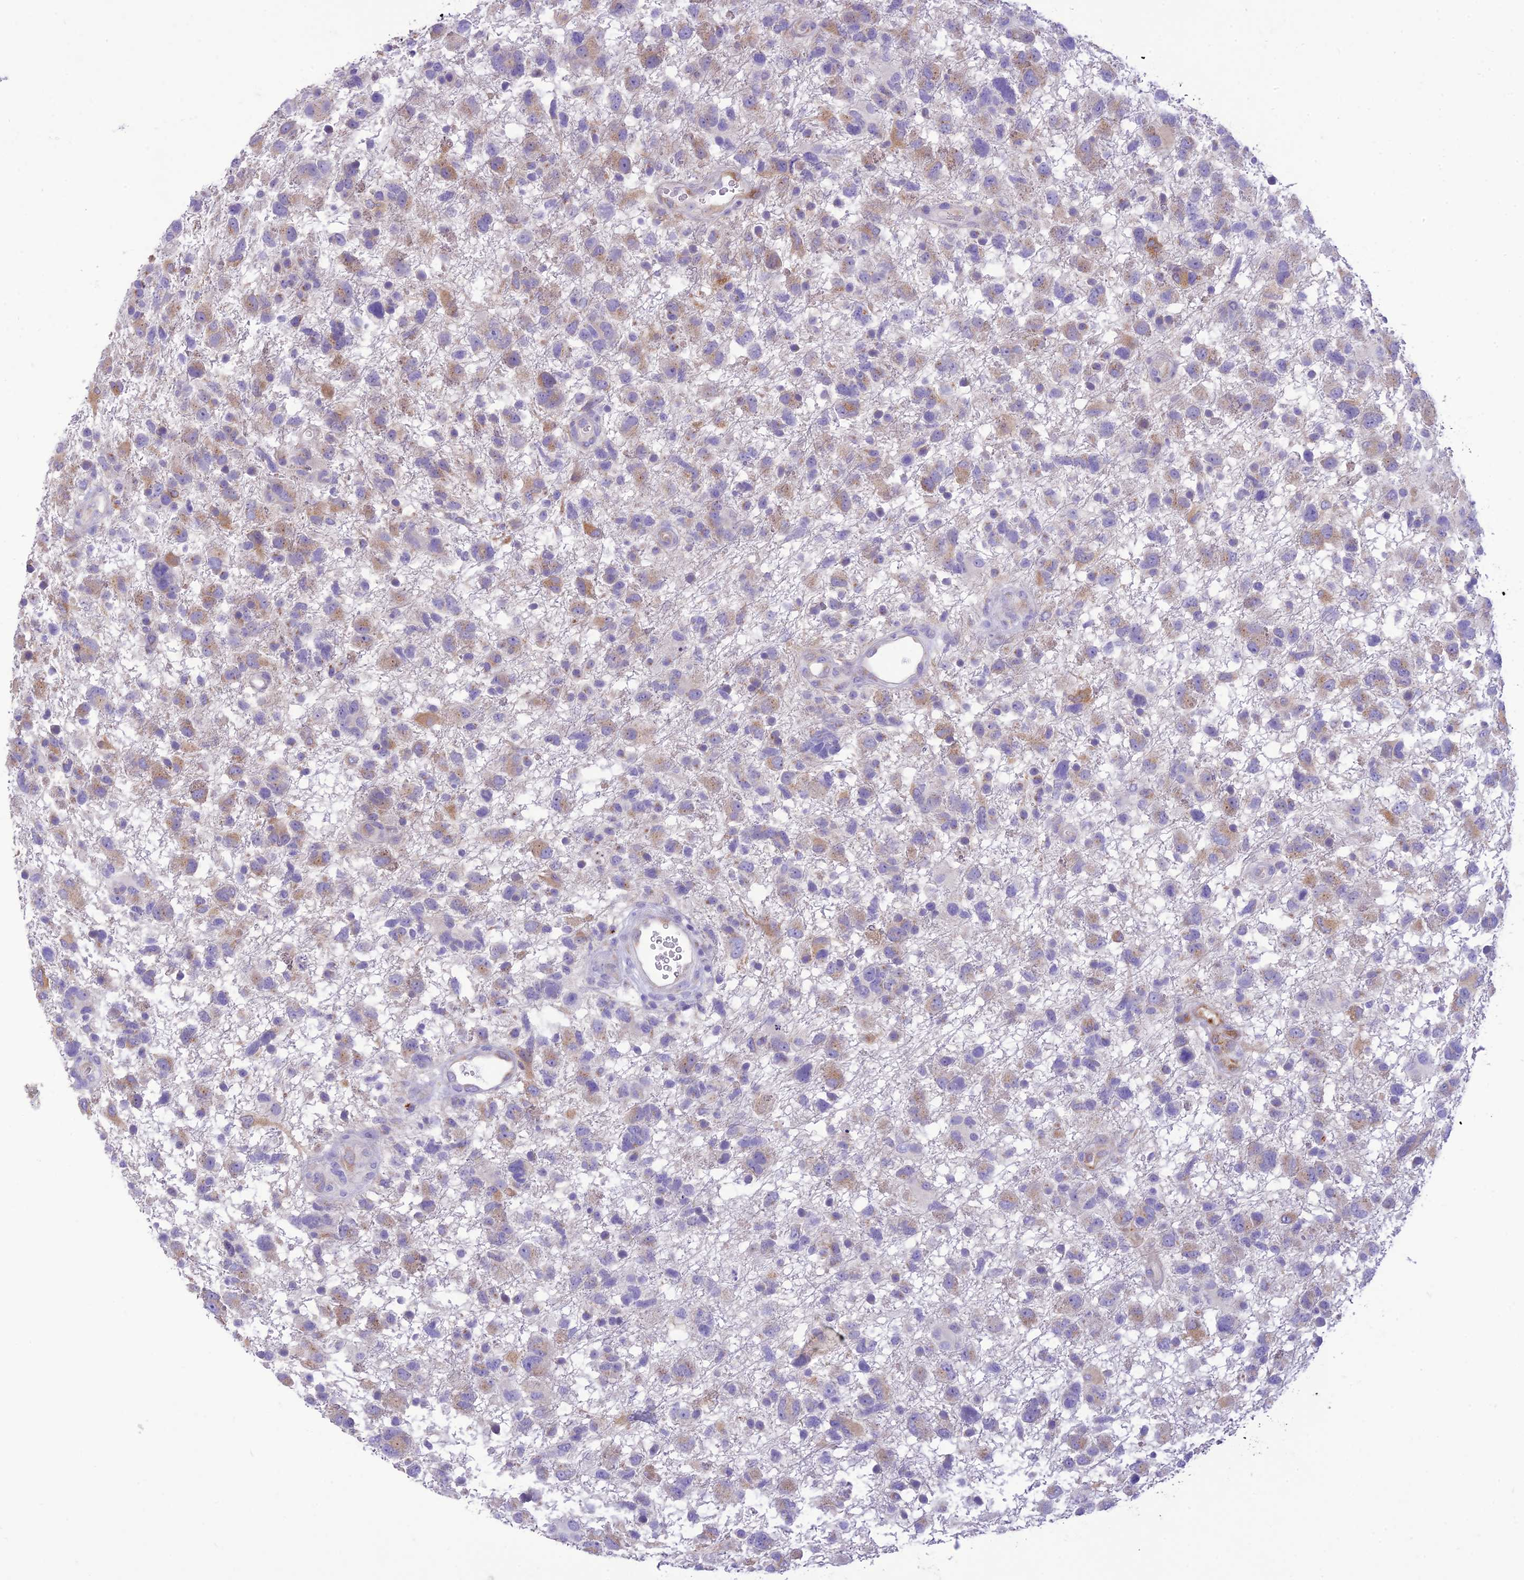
{"staining": {"intensity": "weak", "quantity": "25%-75%", "location": "cytoplasmic/membranous"}, "tissue": "glioma", "cell_type": "Tumor cells", "image_type": "cancer", "snomed": [{"axis": "morphology", "description": "Glioma, malignant, High grade"}, {"axis": "topography", "description": "Brain"}], "caption": "Immunohistochemical staining of glioma shows weak cytoplasmic/membranous protein staining in about 25%-75% of tumor cells.", "gene": "DHDH", "patient": {"sex": "male", "age": 61}}